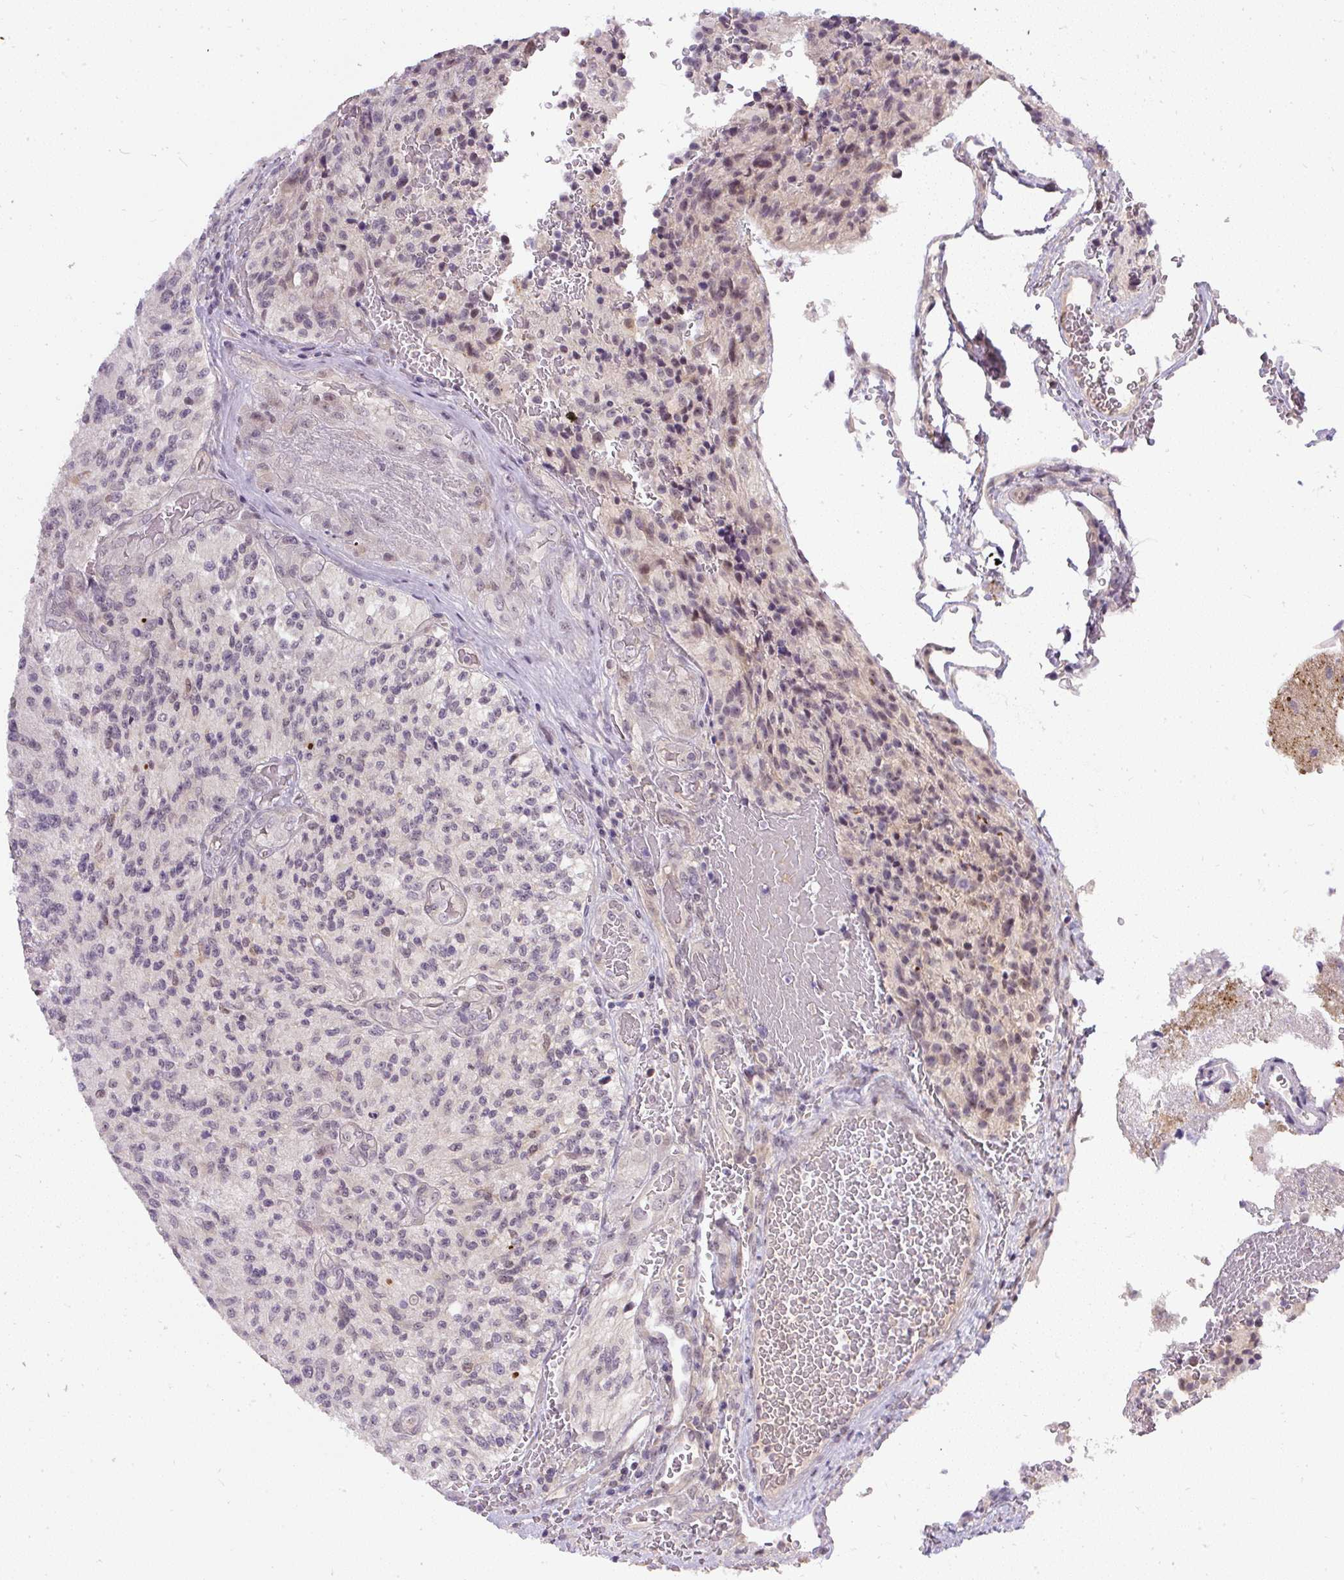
{"staining": {"intensity": "weak", "quantity": "<25%", "location": "nuclear"}, "tissue": "glioma", "cell_type": "Tumor cells", "image_type": "cancer", "snomed": [{"axis": "morphology", "description": "Normal tissue, NOS"}, {"axis": "morphology", "description": "Glioma, malignant, High grade"}, {"axis": "topography", "description": "Cerebral cortex"}], "caption": "Immunohistochemical staining of human high-grade glioma (malignant) displays no significant positivity in tumor cells.", "gene": "FAM117B", "patient": {"sex": "male", "age": 56}}